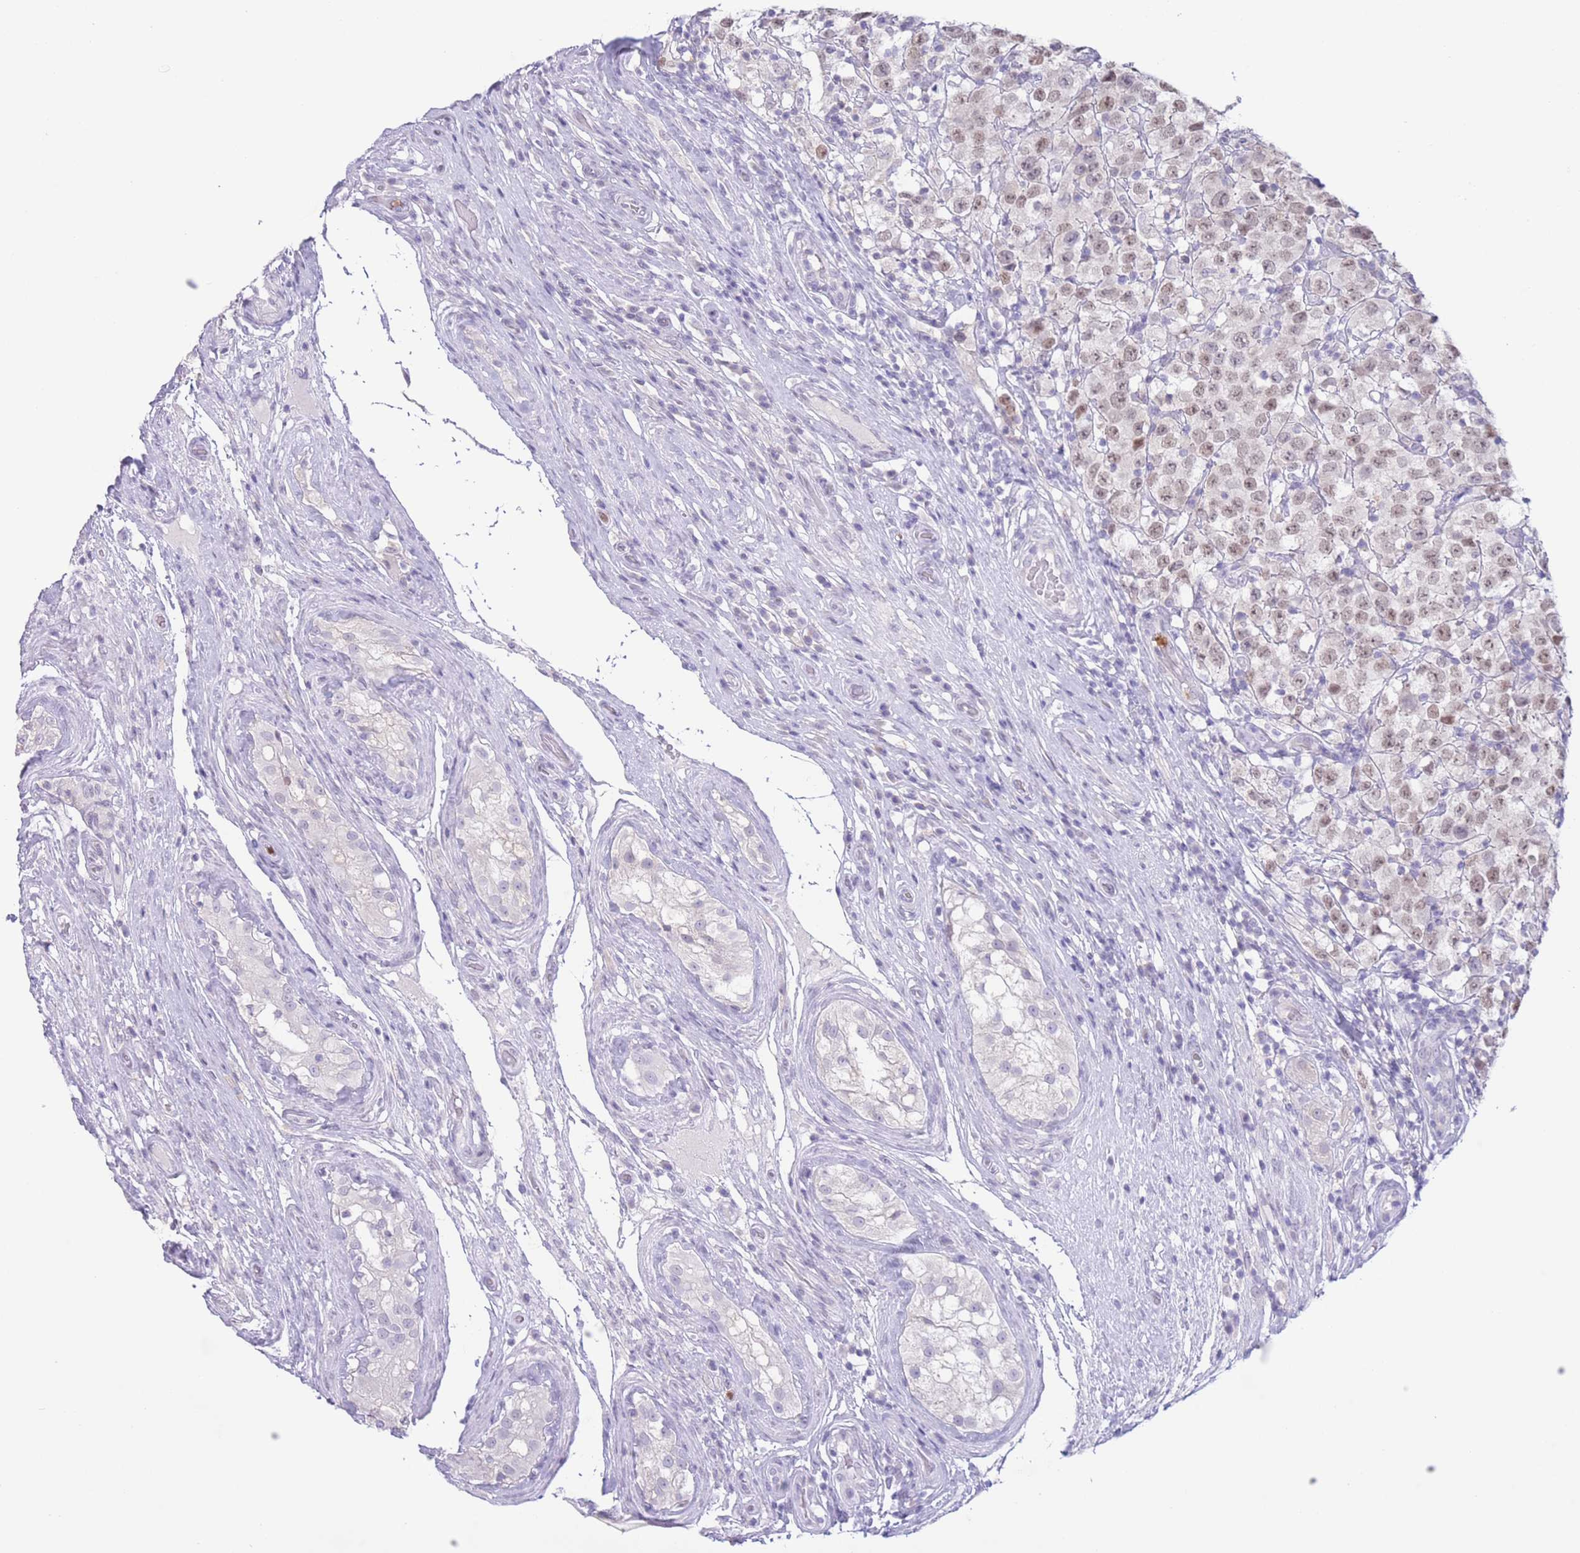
{"staining": {"intensity": "weak", "quantity": ">75%", "location": "nuclear"}, "tissue": "testis cancer", "cell_type": "Tumor cells", "image_type": "cancer", "snomed": [{"axis": "morphology", "description": "Seminoma, NOS"}, {"axis": "morphology", "description": "Carcinoma, Embryonal, NOS"}, {"axis": "topography", "description": "Testis"}], "caption": "Seminoma (testis) was stained to show a protein in brown. There is low levels of weak nuclear positivity in about >75% of tumor cells. (DAB IHC, brown staining for protein, blue staining for nuclei).", "gene": "LCLAT1", "patient": {"sex": "male", "age": 41}}